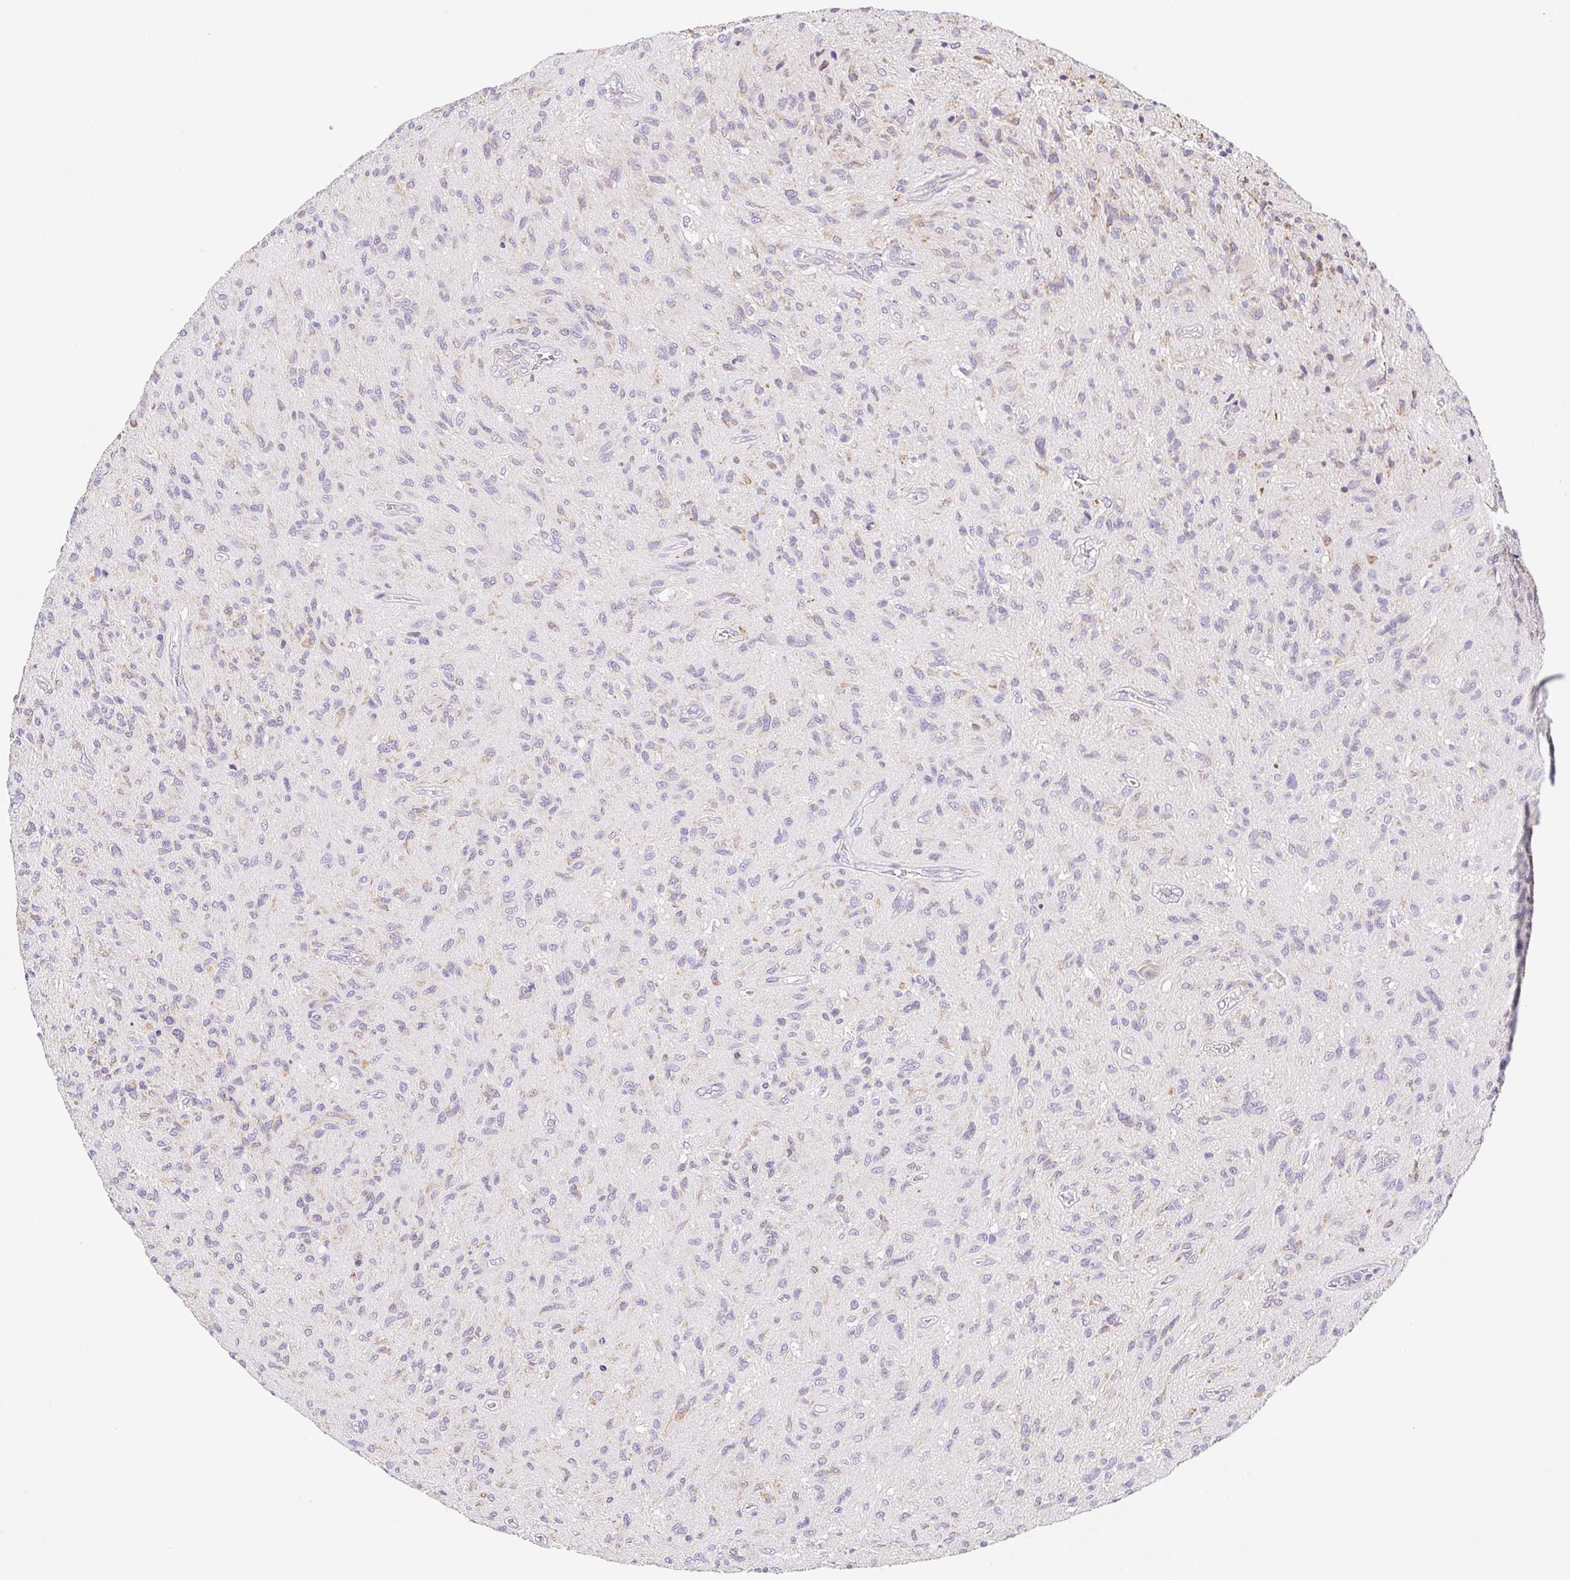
{"staining": {"intensity": "negative", "quantity": "none", "location": "none"}, "tissue": "glioma", "cell_type": "Tumor cells", "image_type": "cancer", "snomed": [{"axis": "morphology", "description": "Glioma, malignant, High grade"}, {"axis": "topography", "description": "Brain"}], "caption": "The micrograph exhibits no significant staining in tumor cells of malignant glioma (high-grade).", "gene": "ADAM8", "patient": {"sex": "male", "age": 54}}